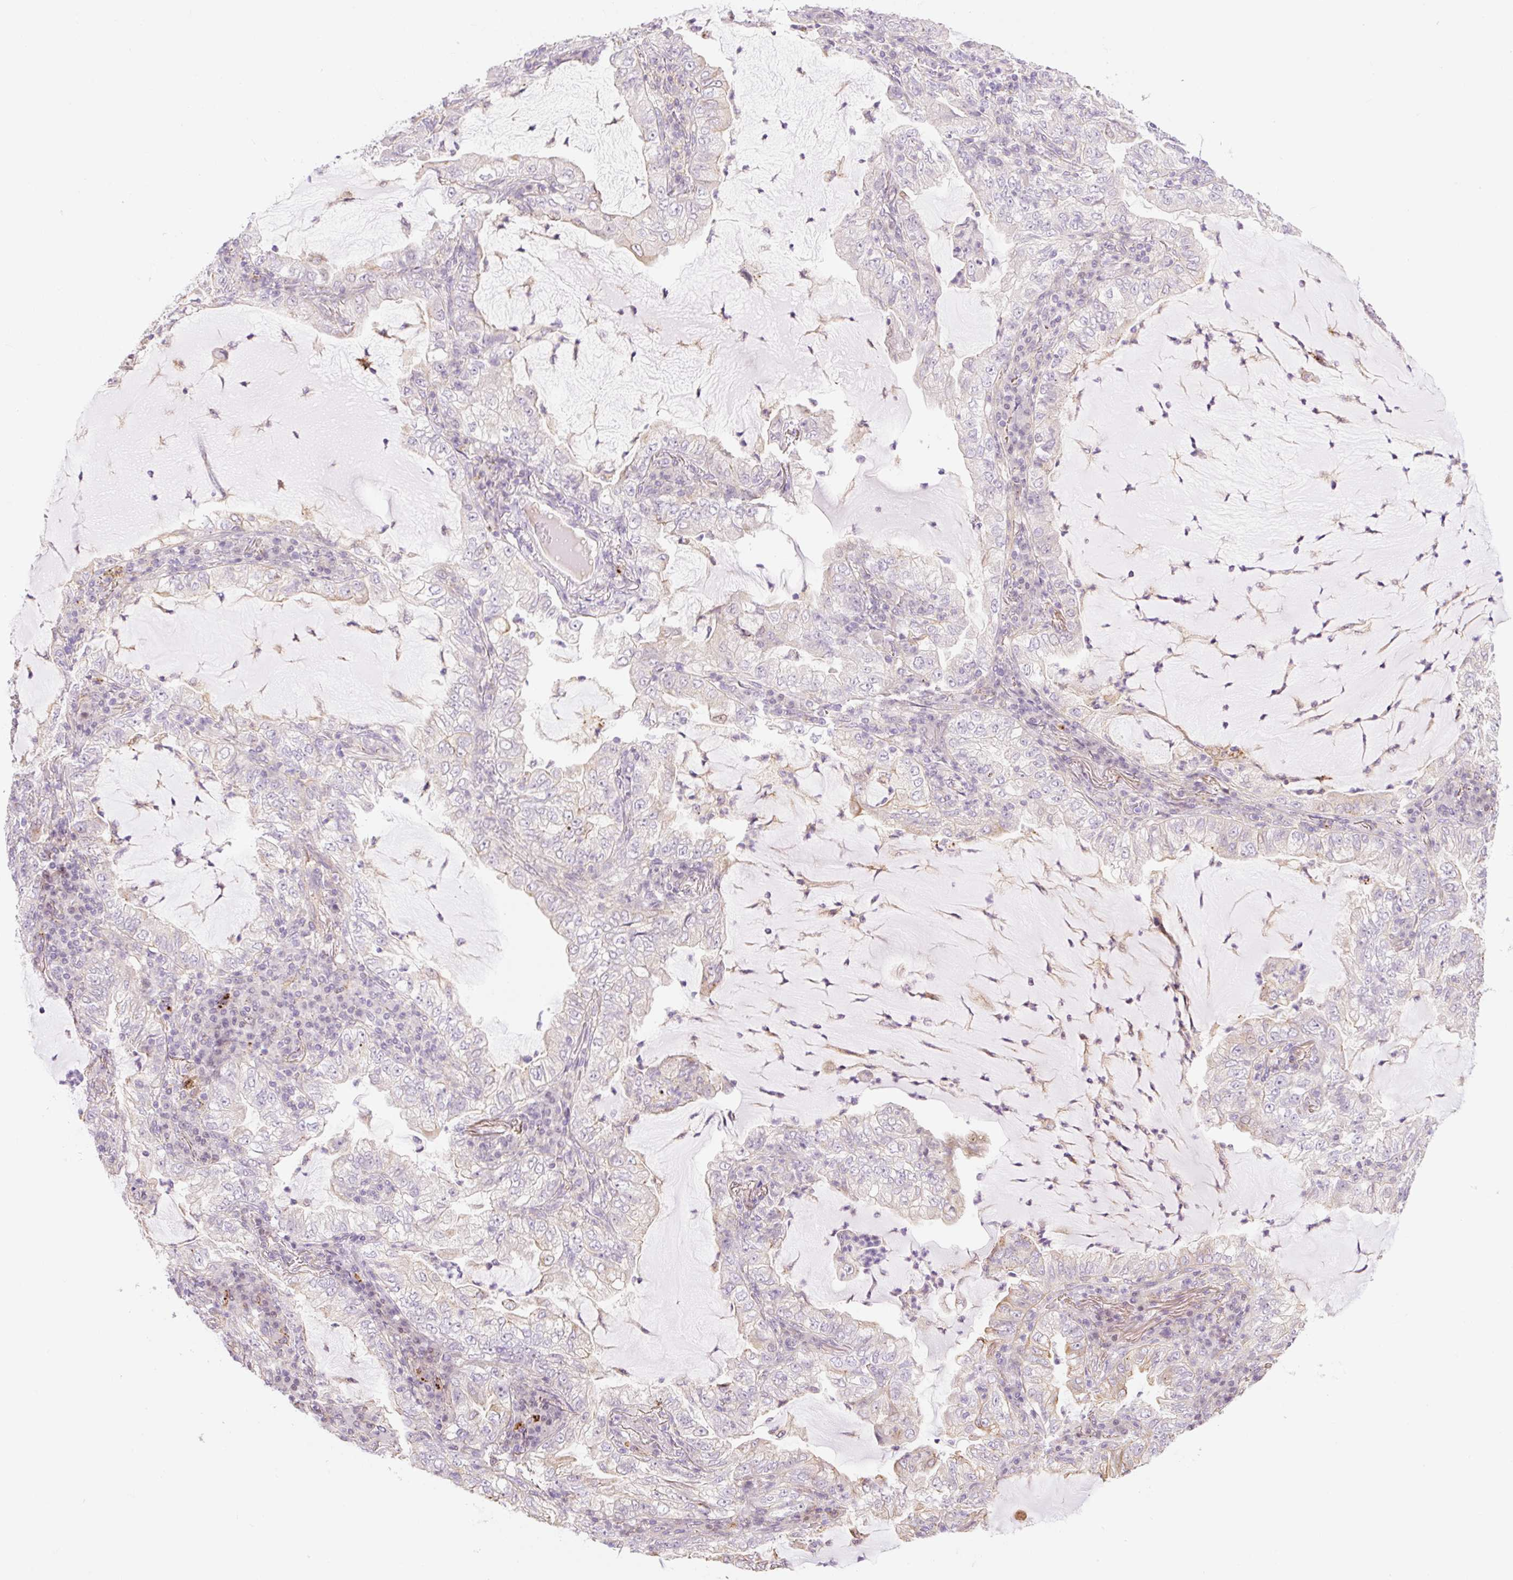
{"staining": {"intensity": "negative", "quantity": "none", "location": "none"}, "tissue": "lung cancer", "cell_type": "Tumor cells", "image_type": "cancer", "snomed": [{"axis": "morphology", "description": "Adenocarcinoma, NOS"}, {"axis": "topography", "description": "Lung"}], "caption": "IHC histopathology image of human adenocarcinoma (lung) stained for a protein (brown), which demonstrates no expression in tumor cells. (Stains: DAB immunohistochemistry with hematoxylin counter stain, Microscopy: brightfield microscopy at high magnification).", "gene": "NLRP5", "patient": {"sex": "female", "age": 73}}